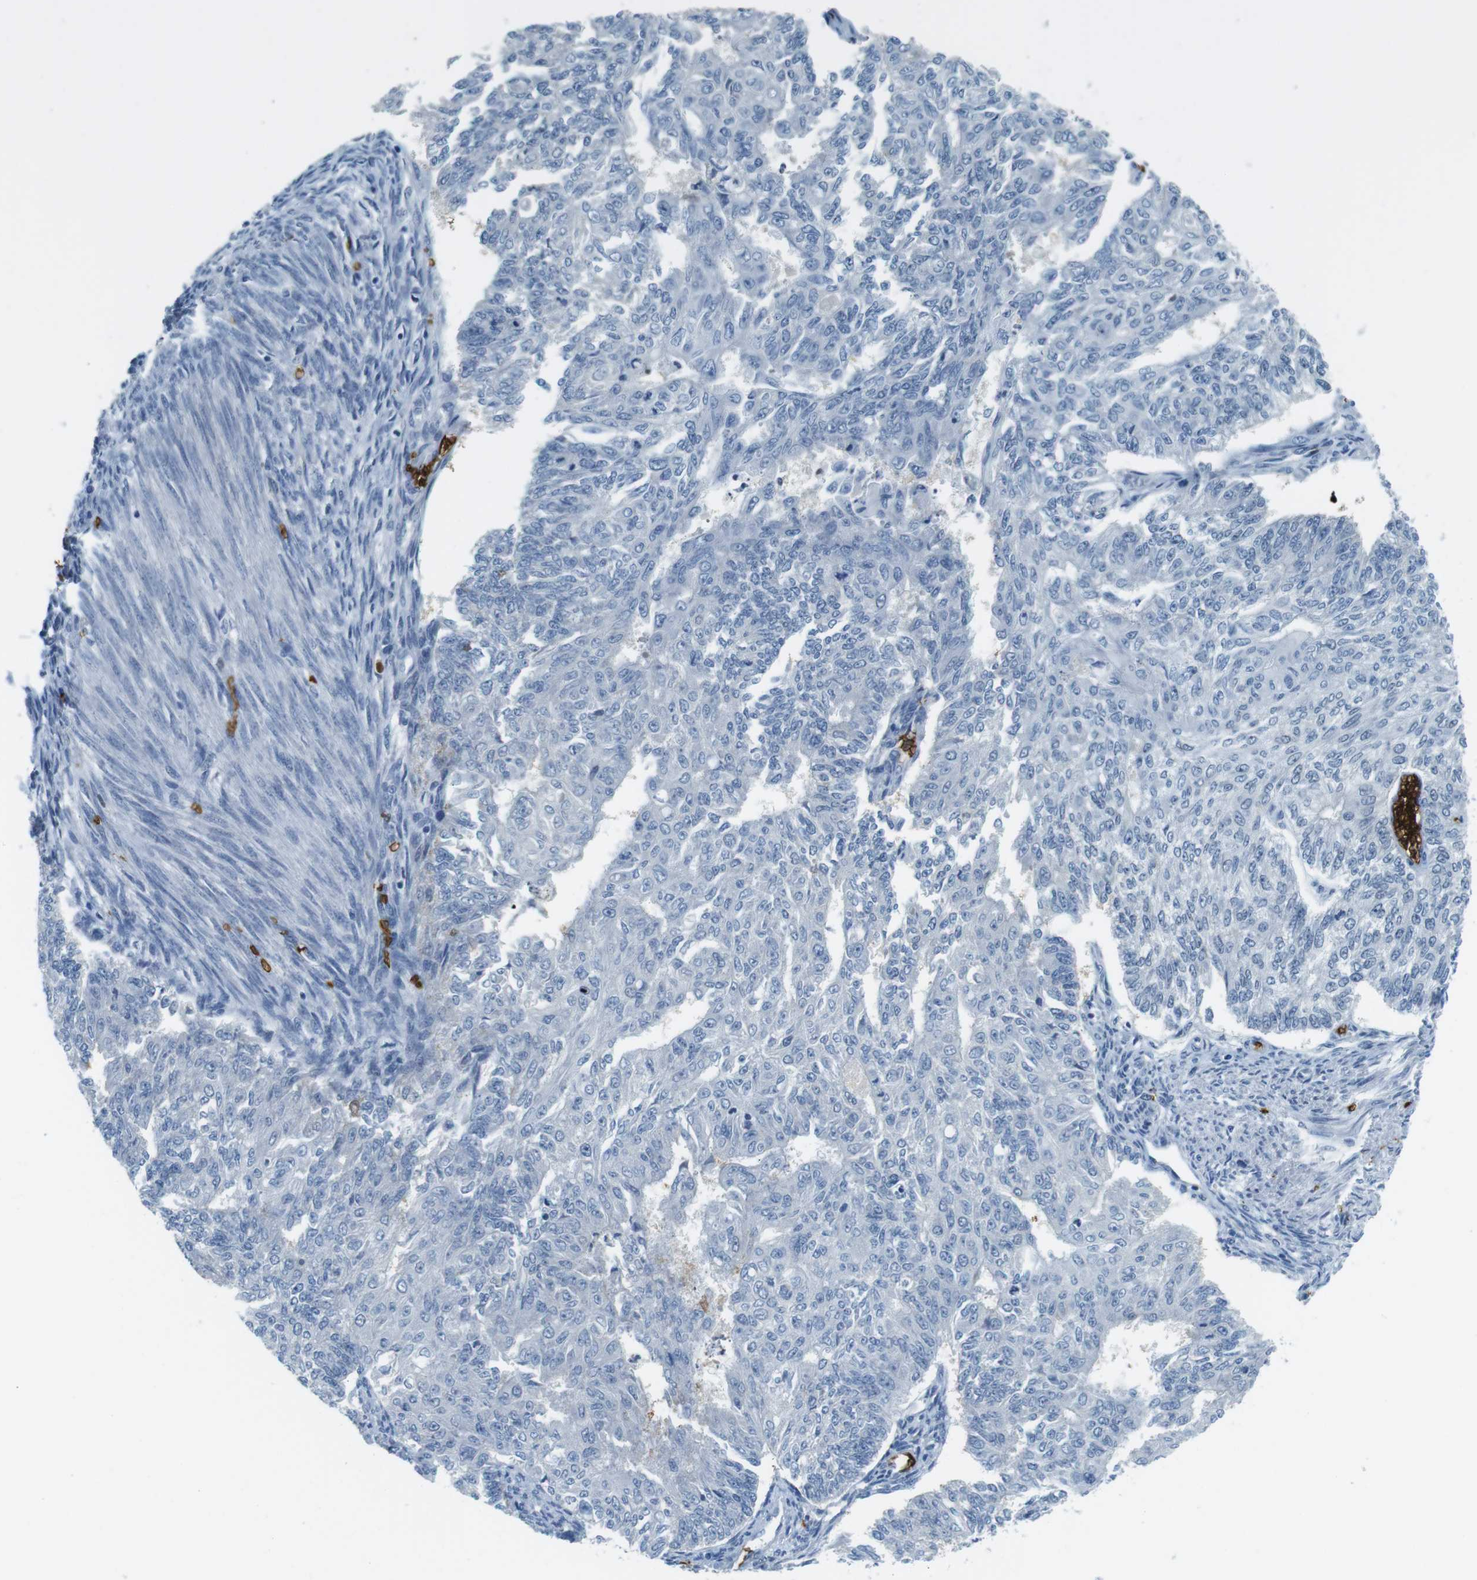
{"staining": {"intensity": "negative", "quantity": "none", "location": "none"}, "tissue": "endometrial cancer", "cell_type": "Tumor cells", "image_type": "cancer", "snomed": [{"axis": "morphology", "description": "Adenocarcinoma, NOS"}, {"axis": "topography", "description": "Endometrium"}], "caption": "There is no significant expression in tumor cells of endometrial cancer (adenocarcinoma).", "gene": "SLC4A1", "patient": {"sex": "female", "age": 32}}